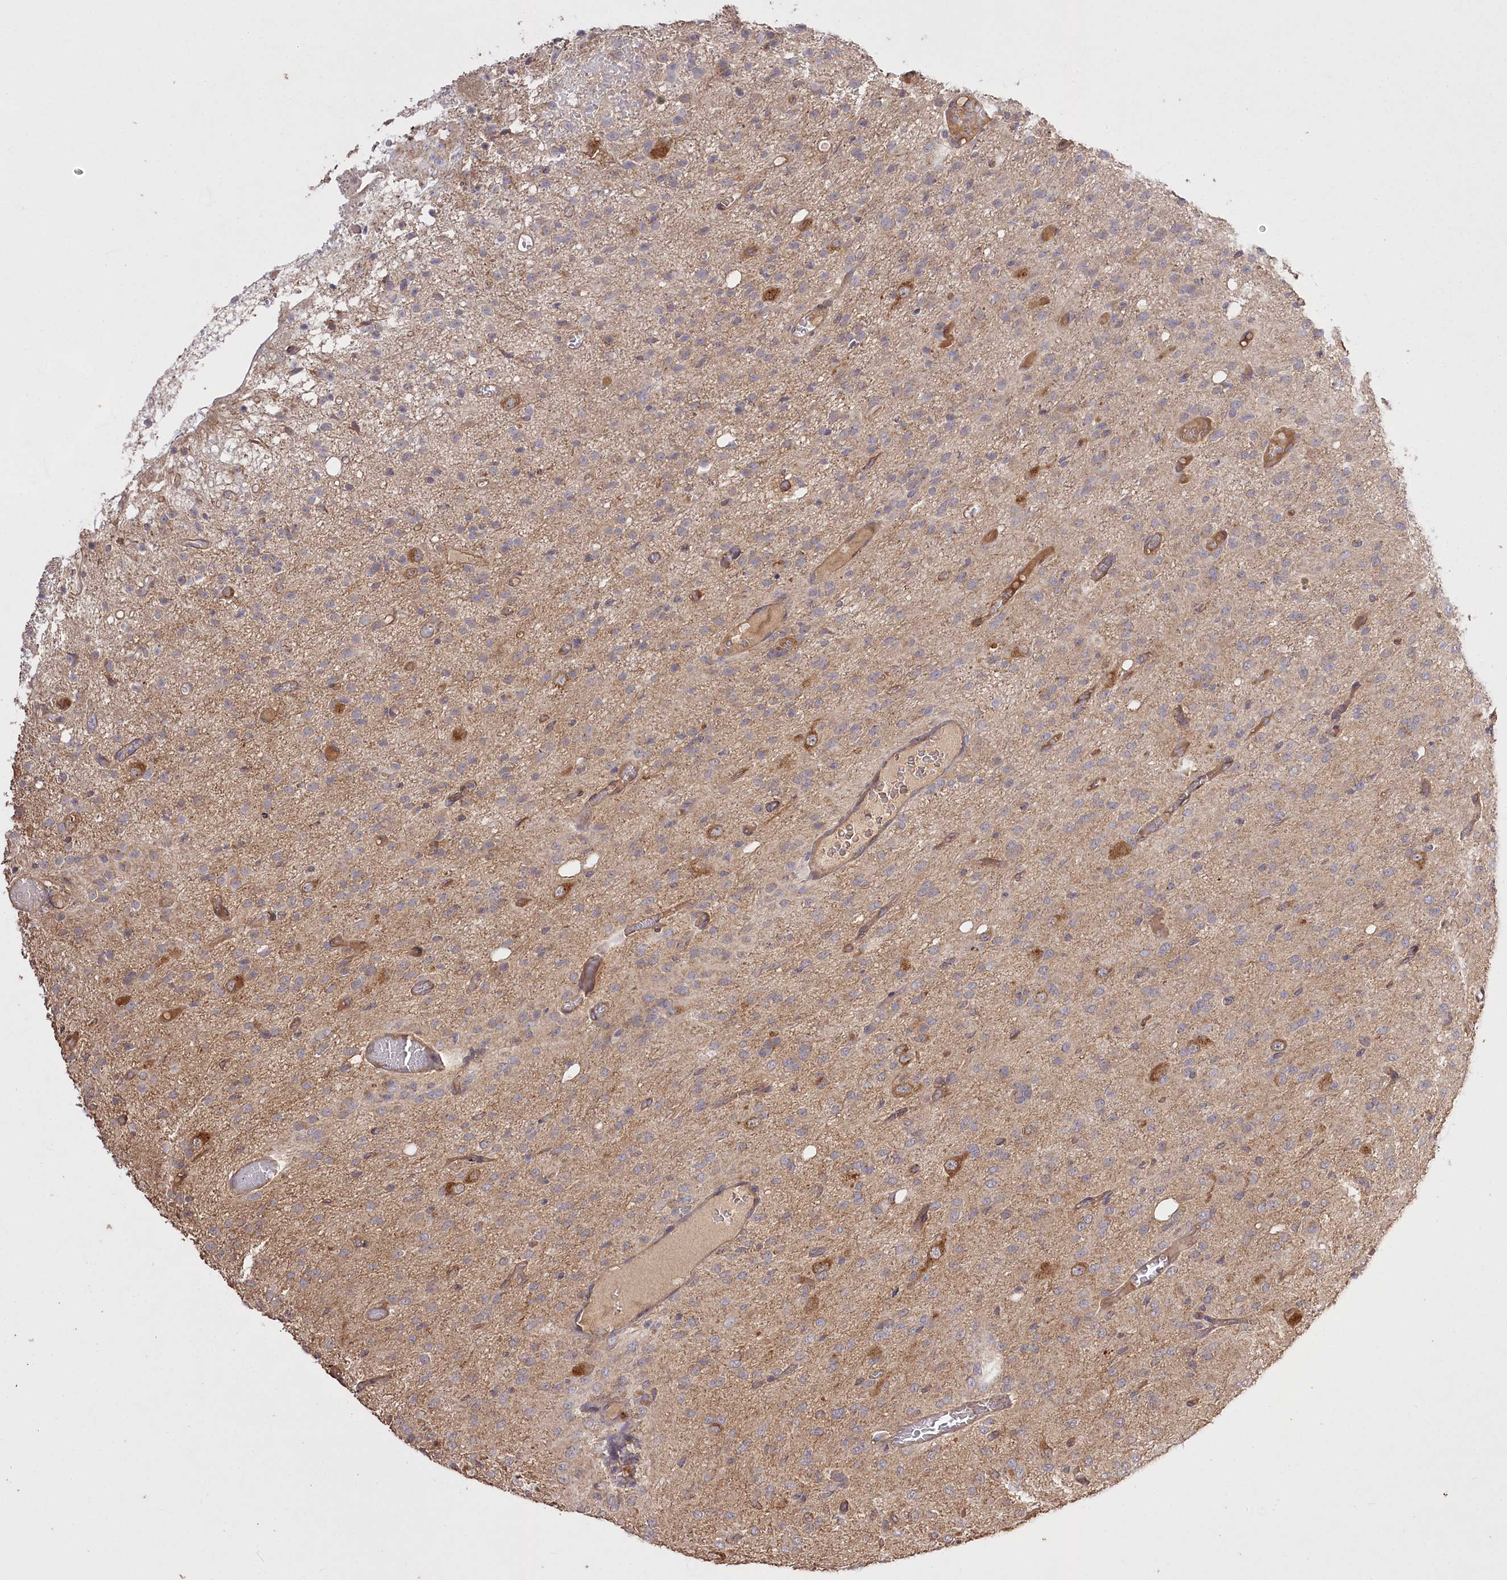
{"staining": {"intensity": "weak", "quantity": ">75%", "location": "cytoplasmic/membranous"}, "tissue": "glioma", "cell_type": "Tumor cells", "image_type": "cancer", "snomed": [{"axis": "morphology", "description": "Glioma, malignant, High grade"}, {"axis": "topography", "description": "Brain"}], "caption": "Weak cytoplasmic/membranous expression is seen in approximately >75% of tumor cells in malignant glioma (high-grade).", "gene": "PRSS53", "patient": {"sex": "female", "age": 59}}